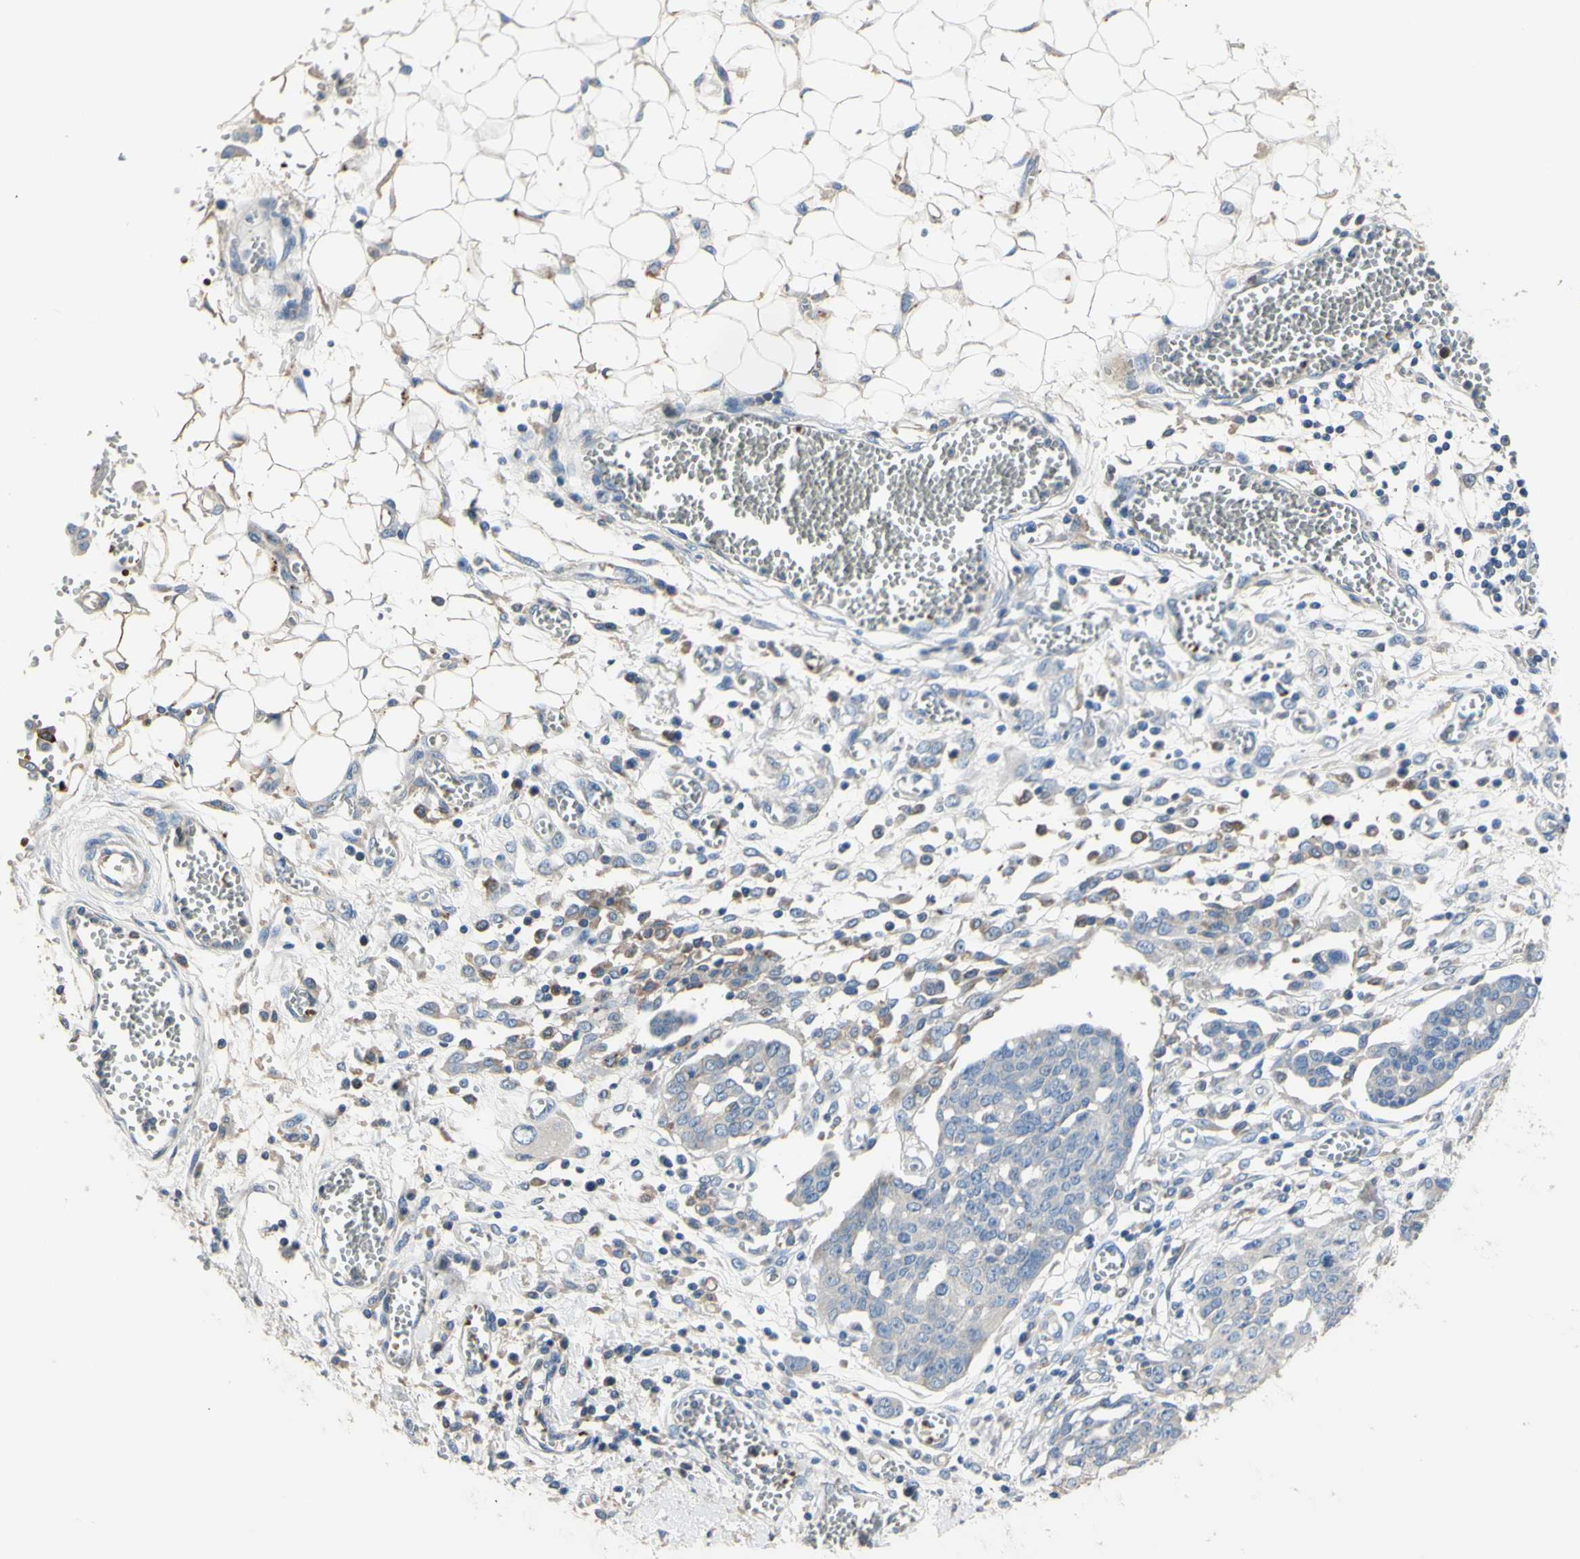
{"staining": {"intensity": "negative", "quantity": "none", "location": "none"}, "tissue": "ovarian cancer", "cell_type": "Tumor cells", "image_type": "cancer", "snomed": [{"axis": "morphology", "description": "Cystadenocarcinoma, serous, NOS"}, {"axis": "topography", "description": "Soft tissue"}, {"axis": "topography", "description": "Ovary"}], "caption": "A high-resolution histopathology image shows immunohistochemistry staining of ovarian serous cystadenocarcinoma, which displays no significant expression in tumor cells.", "gene": "CDON", "patient": {"sex": "female", "age": 57}}